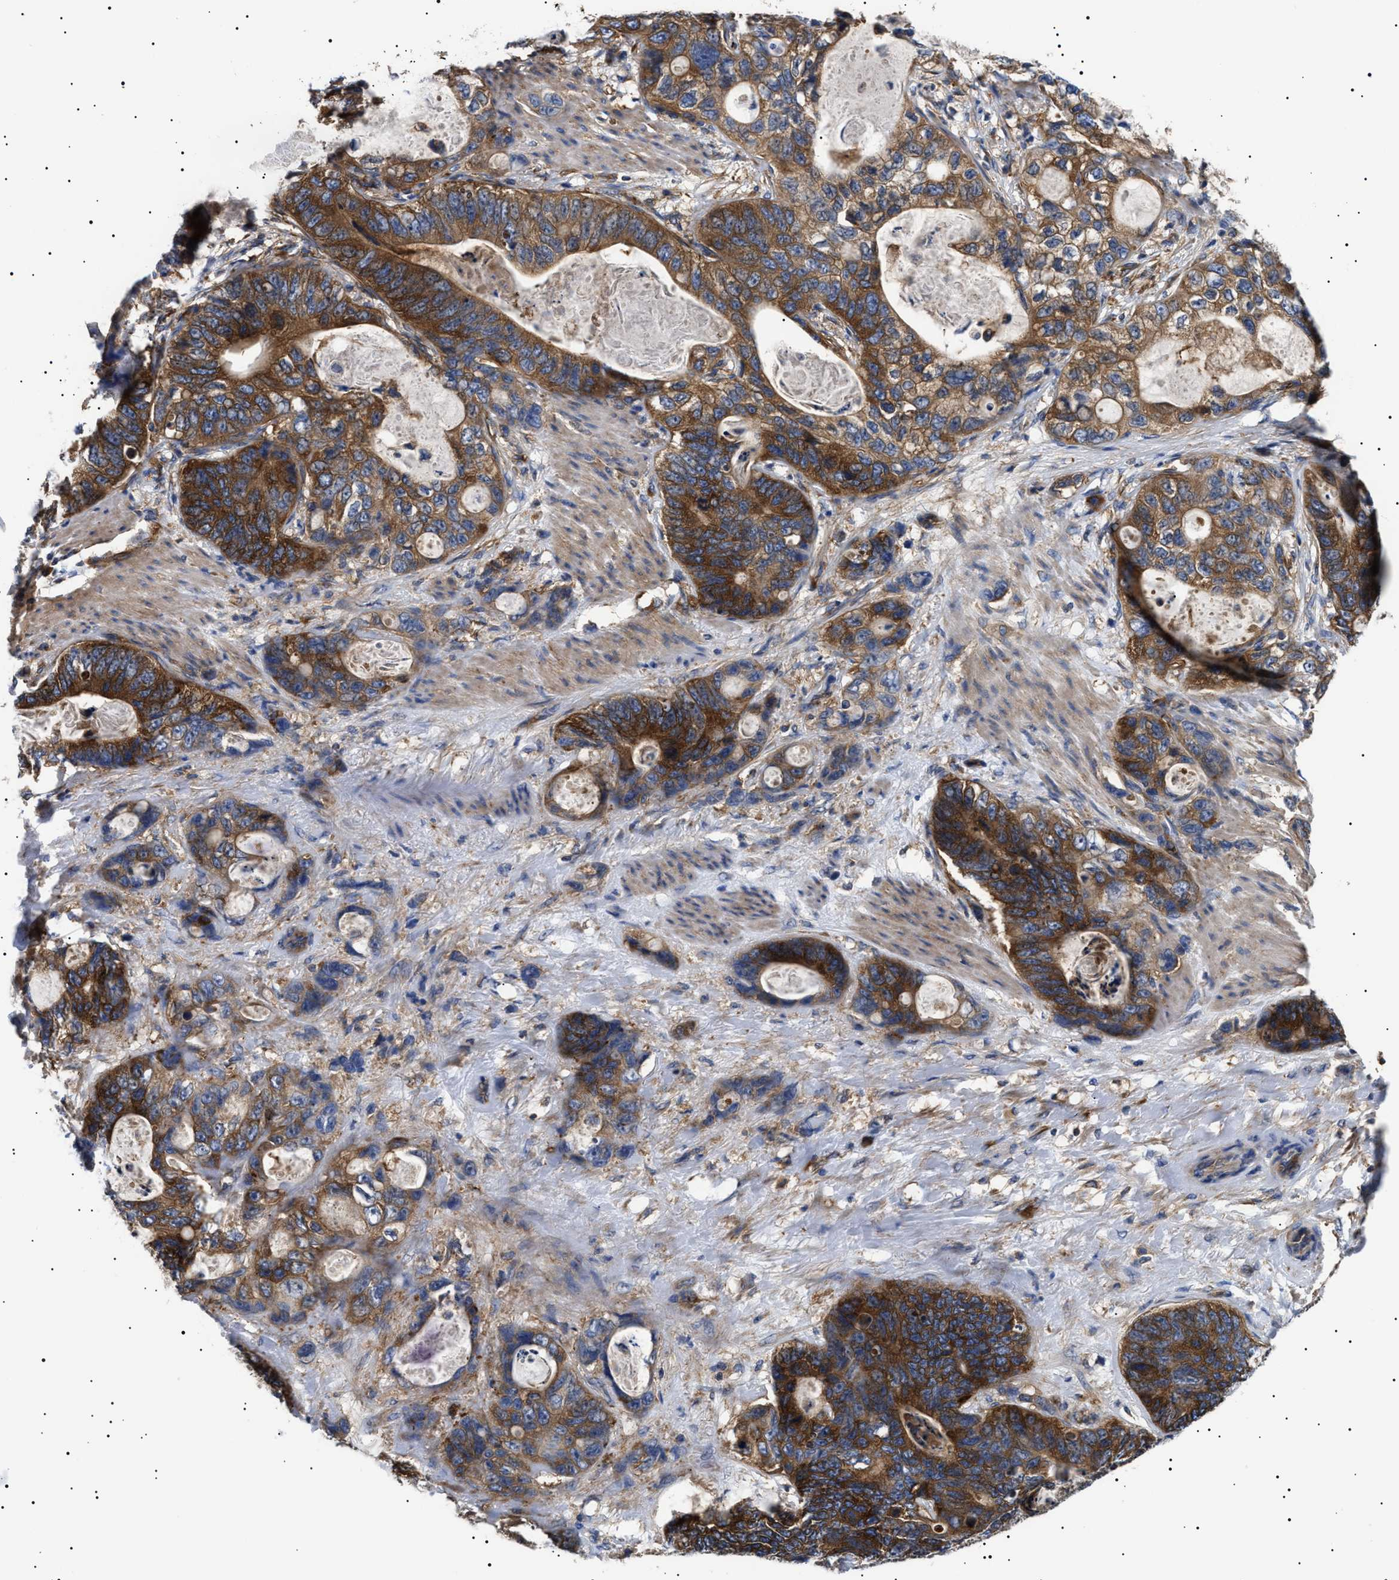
{"staining": {"intensity": "strong", "quantity": ">75%", "location": "cytoplasmic/membranous"}, "tissue": "stomach cancer", "cell_type": "Tumor cells", "image_type": "cancer", "snomed": [{"axis": "morphology", "description": "Normal tissue, NOS"}, {"axis": "morphology", "description": "Adenocarcinoma, NOS"}, {"axis": "topography", "description": "Stomach"}], "caption": "IHC of stomach cancer (adenocarcinoma) reveals high levels of strong cytoplasmic/membranous staining in approximately >75% of tumor cells.", "gene": "TPP2", "patient": {"sex": "female", "age": 89}}